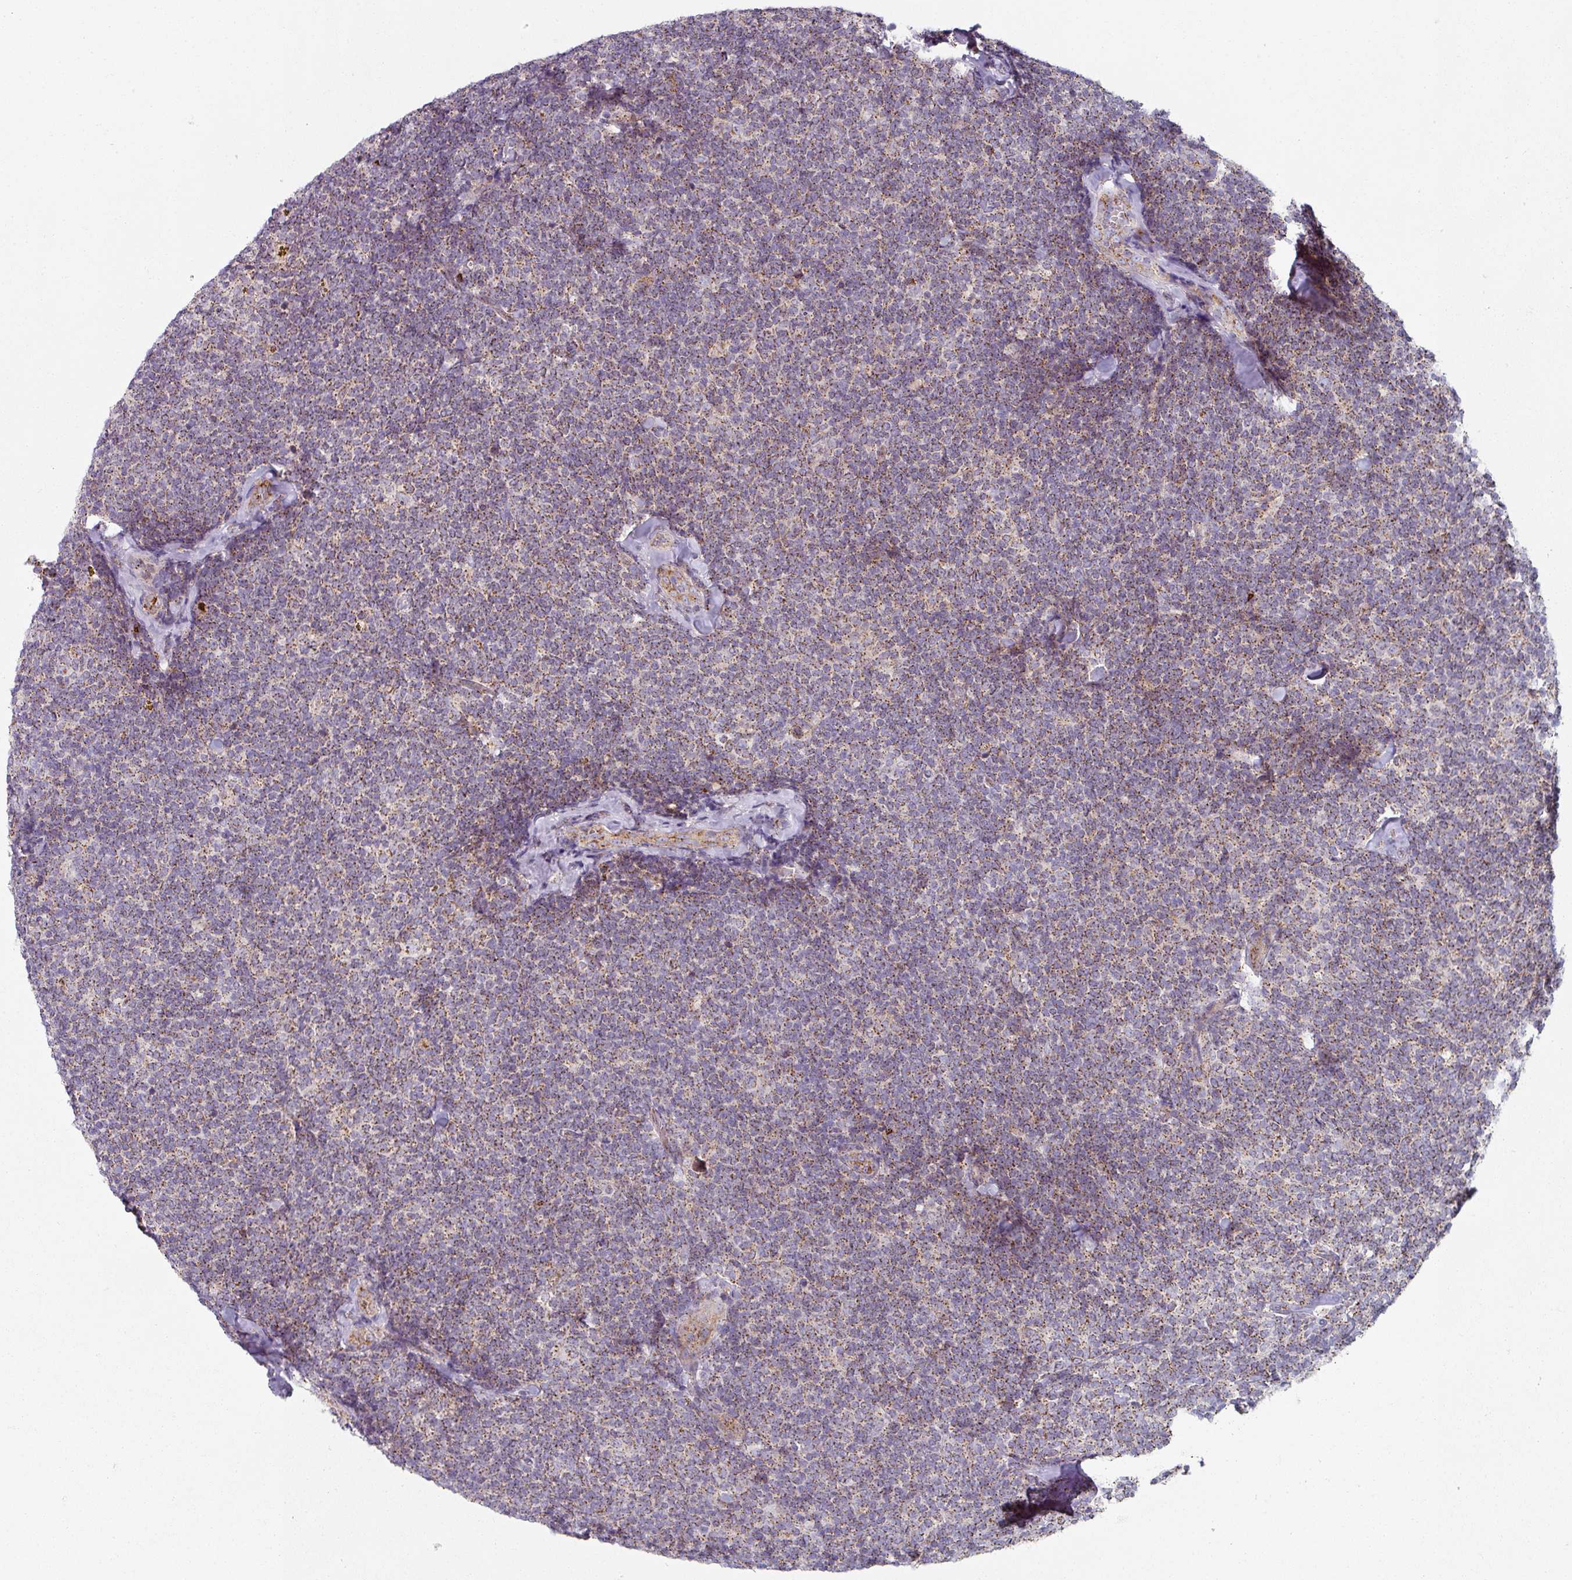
{"staining": {"intensity": "moderate", "quantity": "25%-75%", "location": "cytoplasmic/membranous"}, "tissue": "lymphoma", "cell_type": "Tumor cells", "image_type": "cancer", "snomed": [{"axis": "morphology", "description": "Malignant lymphoma, non-Hodgkin's type, Low grade"}, {"axis": "topography", "description": "Lymph node"}], "caption": "A micrograph showing moderate cytoplasmic/membranous expression in approximately 25%-75% of tumor cells in lymphoma, as visualized by brown immunohistochemical staining.", "gene": "CCDC85B", "patient": {"sex": "female", "age": 56}}